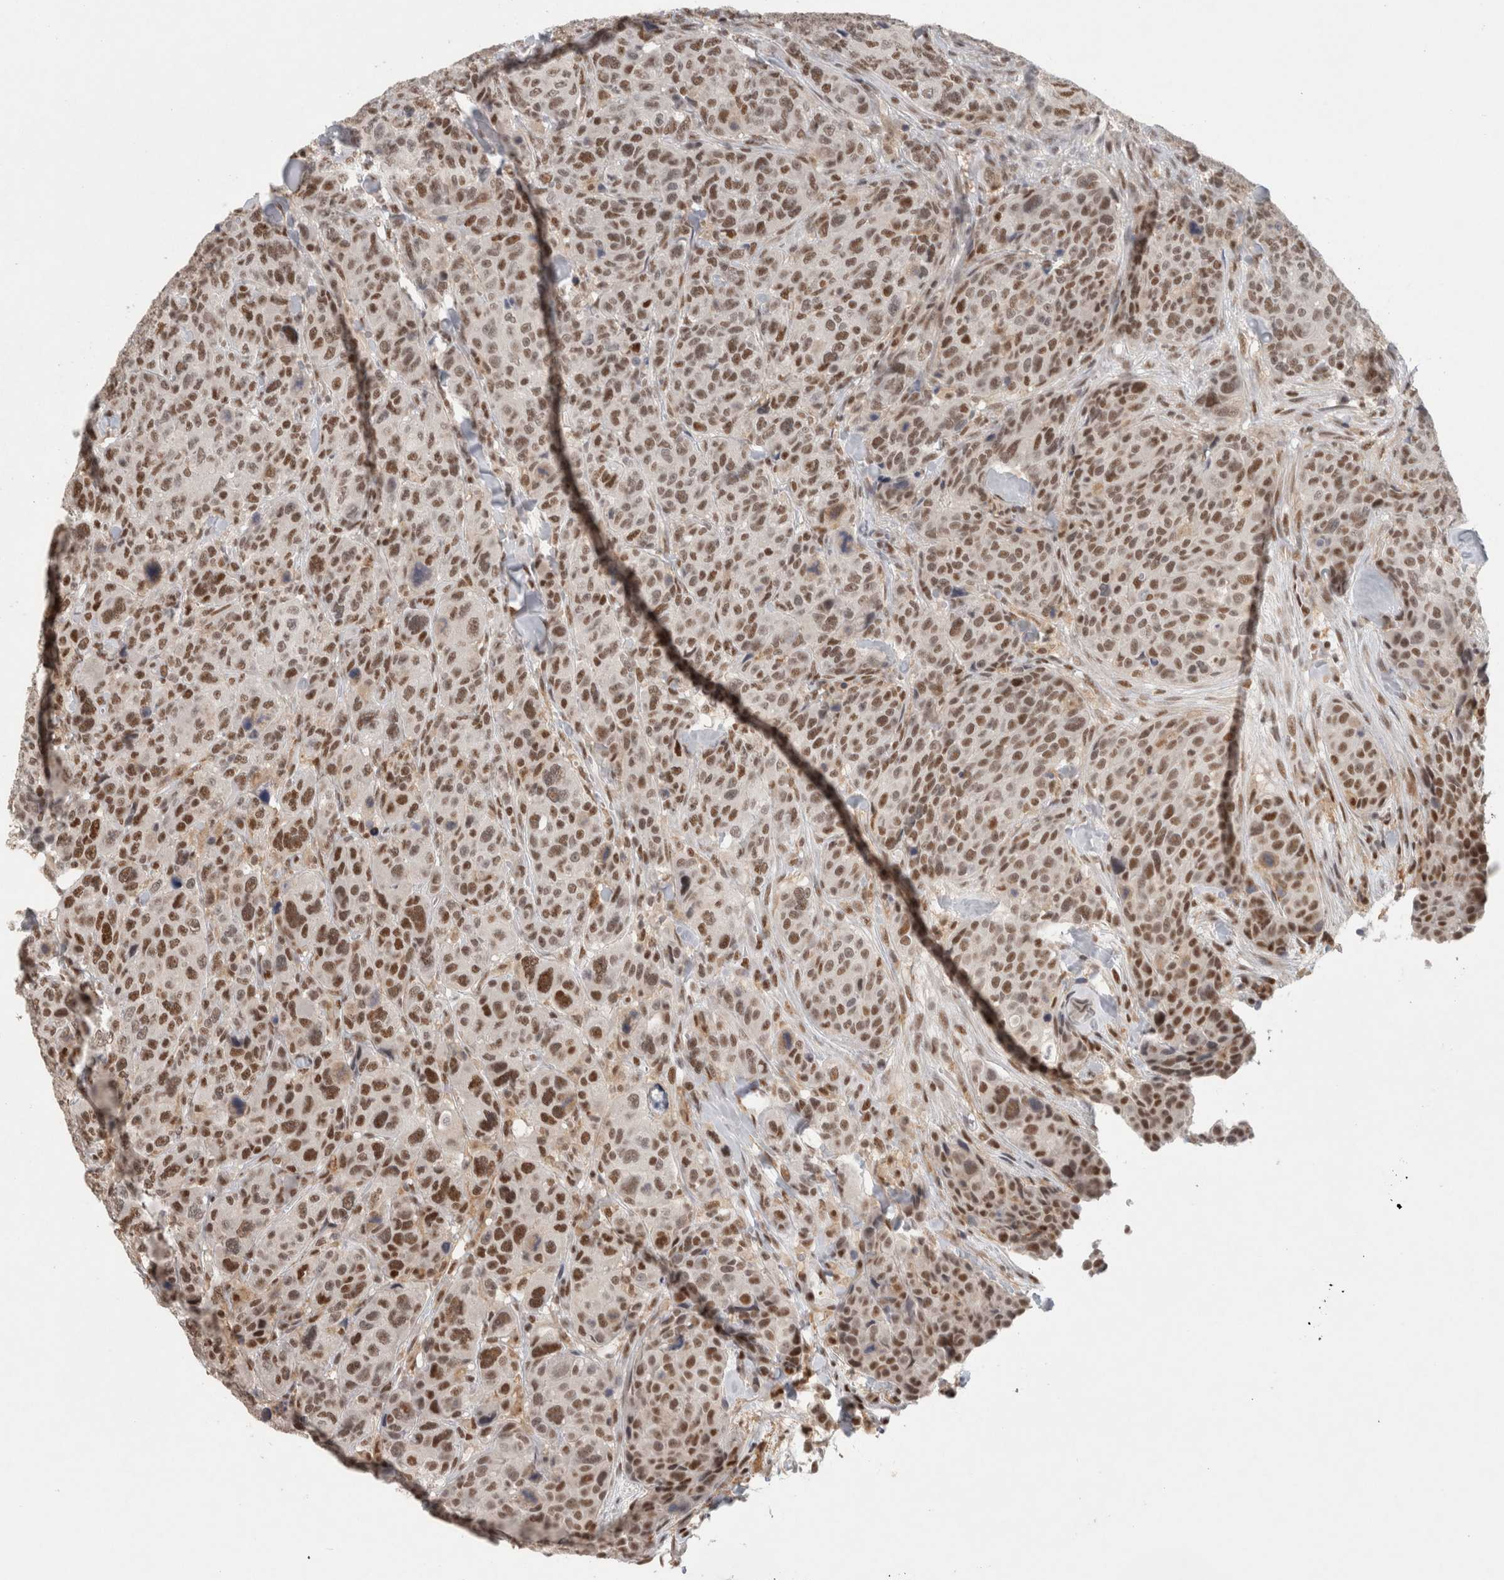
{"staining": {"intensity": "moderate", "quantity": ">75%", "location": "nuclear"}, "tissue": "breast cancer", "cell_type": "Tumor cells", "image_type": "cancer", "snomed": [{"axis": "morphology", "description": "Duct carcinoma"}, {"axis": "topography", "description": "Breast"}], "caption": "Breast cancer stained for a protein displays moderate nuclear positivity in tumor cells. The protein of interest is shown in brown color, while the nuclei are stained blue.", "gene": "ZNF830", "patient": {"sex": "female", "age": 37}}